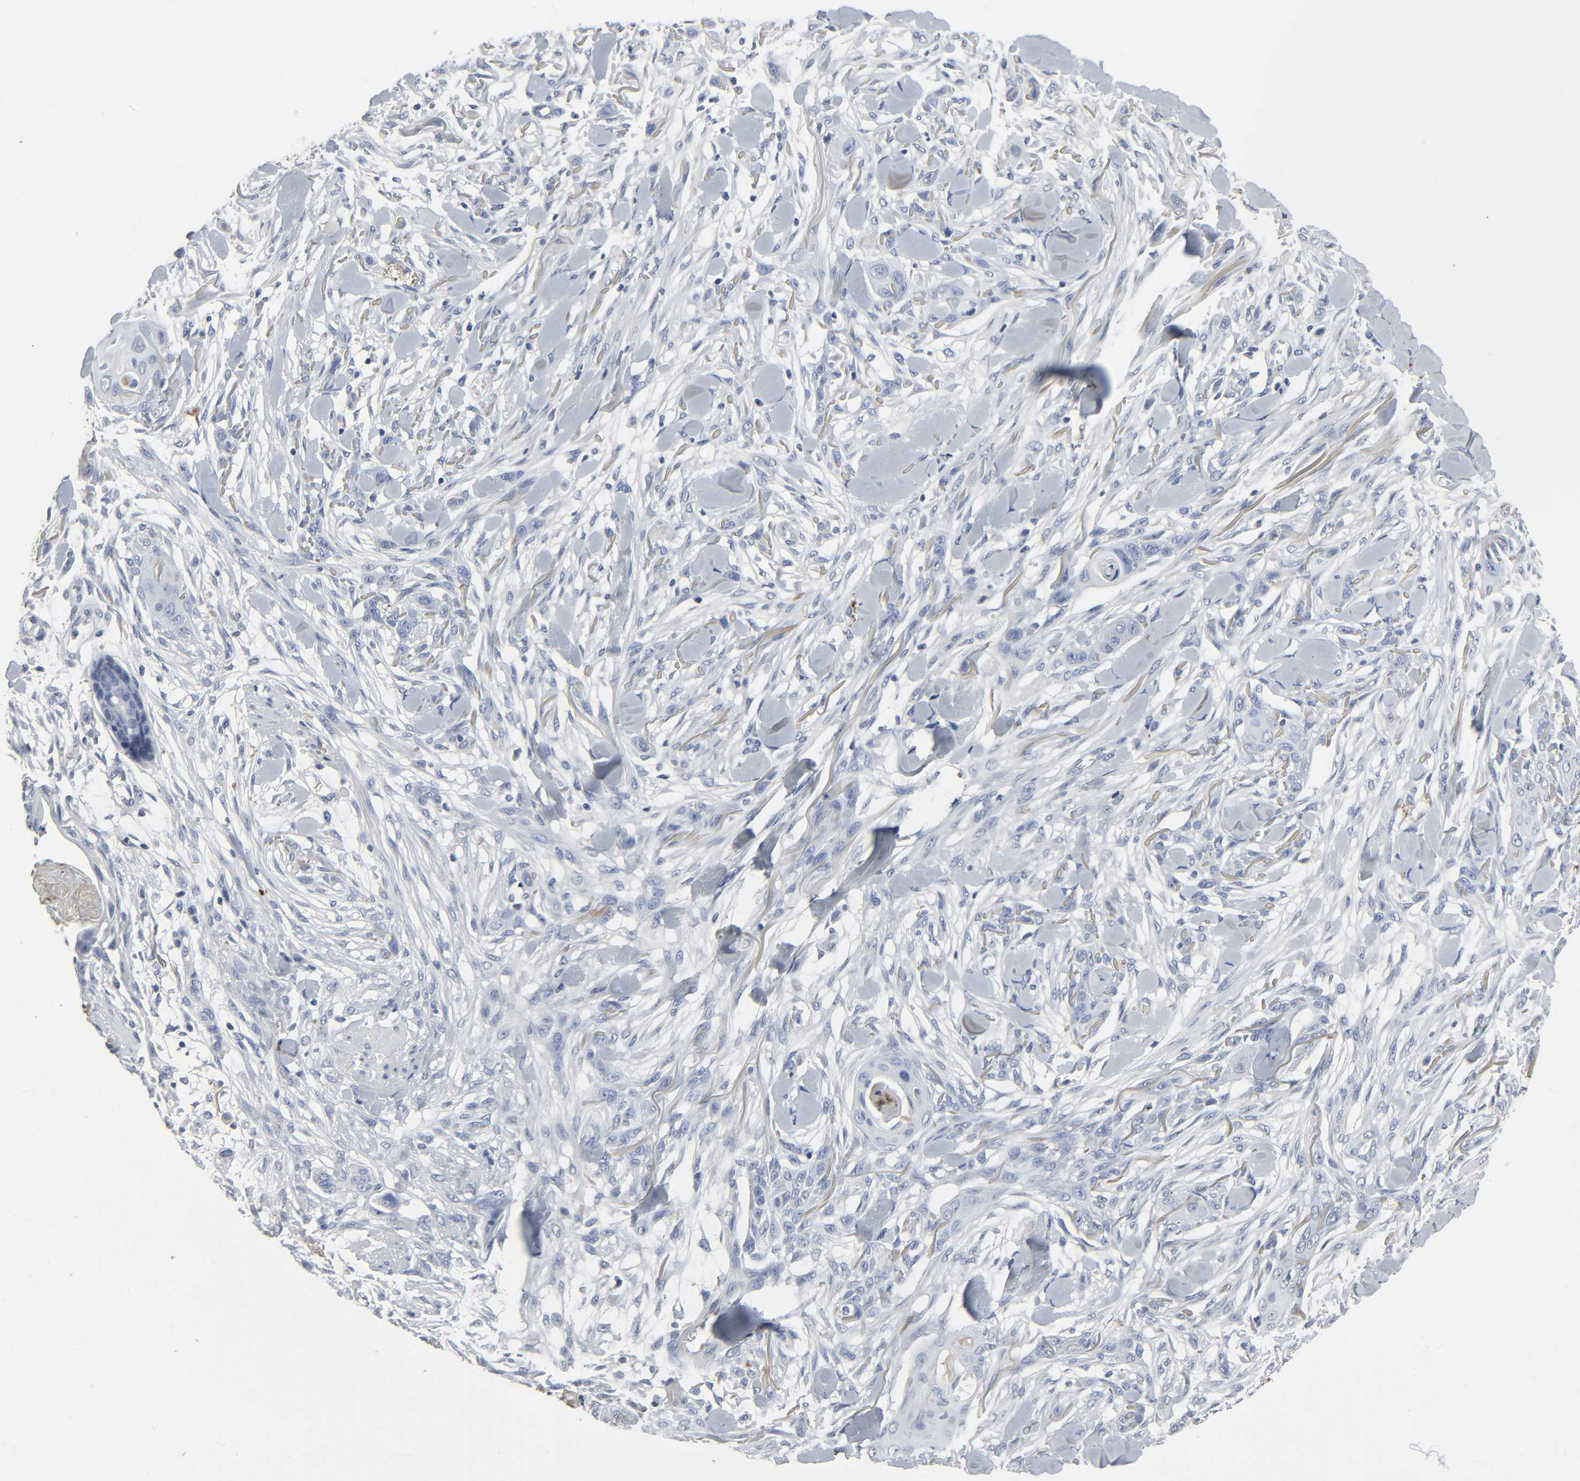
{"staining": {"intensity": "negative", "quantity": "none", "location": "none"}, "tissue": "skin cancer", "cell_type": "Tumor cells", "image_type": "cancer", "snomed": [{"axis": "morphology", "description": "Squamous cell carcinoma, NOS"}, {"axis": "topography", "description": "Skin"}], "caption": "There is no significant expression in tumor cells of squamous cell carcinoma (skin).", "gene": "FBLN5", "patient": {"sex": "female", "age": 59}}